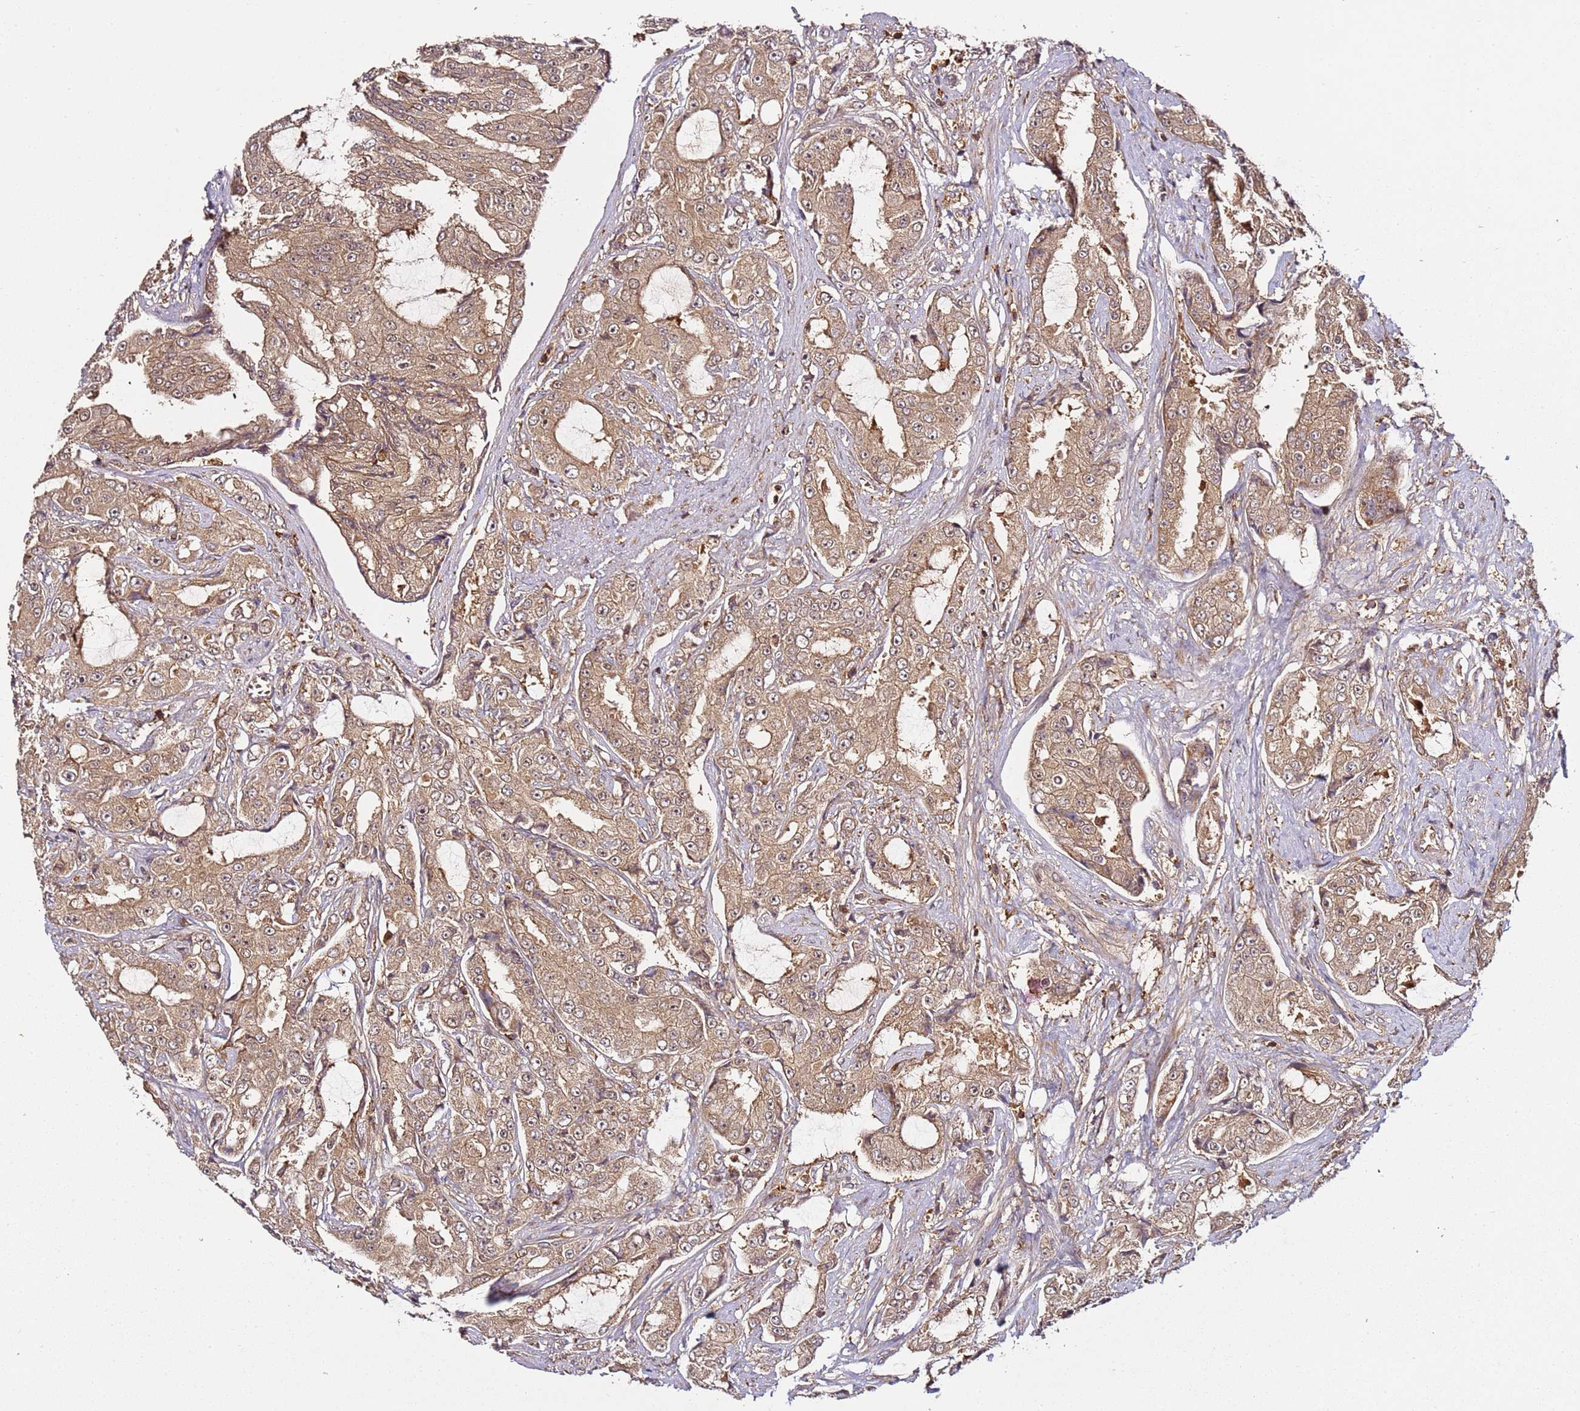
{"staining": {"intensity": "moderate", "quantity": ">75%", "location": "cytoplasmic/membranous,nuclear"}, "tissue": "prostate cancer", "cell_type": "Tumor cells", "image_type": "cancer", "snomed": [{"axis": "morphology", "description": "Adenocarcinoma, High grade"}, {"axis": "topography", "description": "Prostate"}], "caption": "Immunohistochemical staining of prostate cancer shows moderate cytoplasmic/membranous and nuclear protein staining in about >75% of tumor cells.", "gene": "PRMT7", "patient": {"sex": "male", "age": 73}}